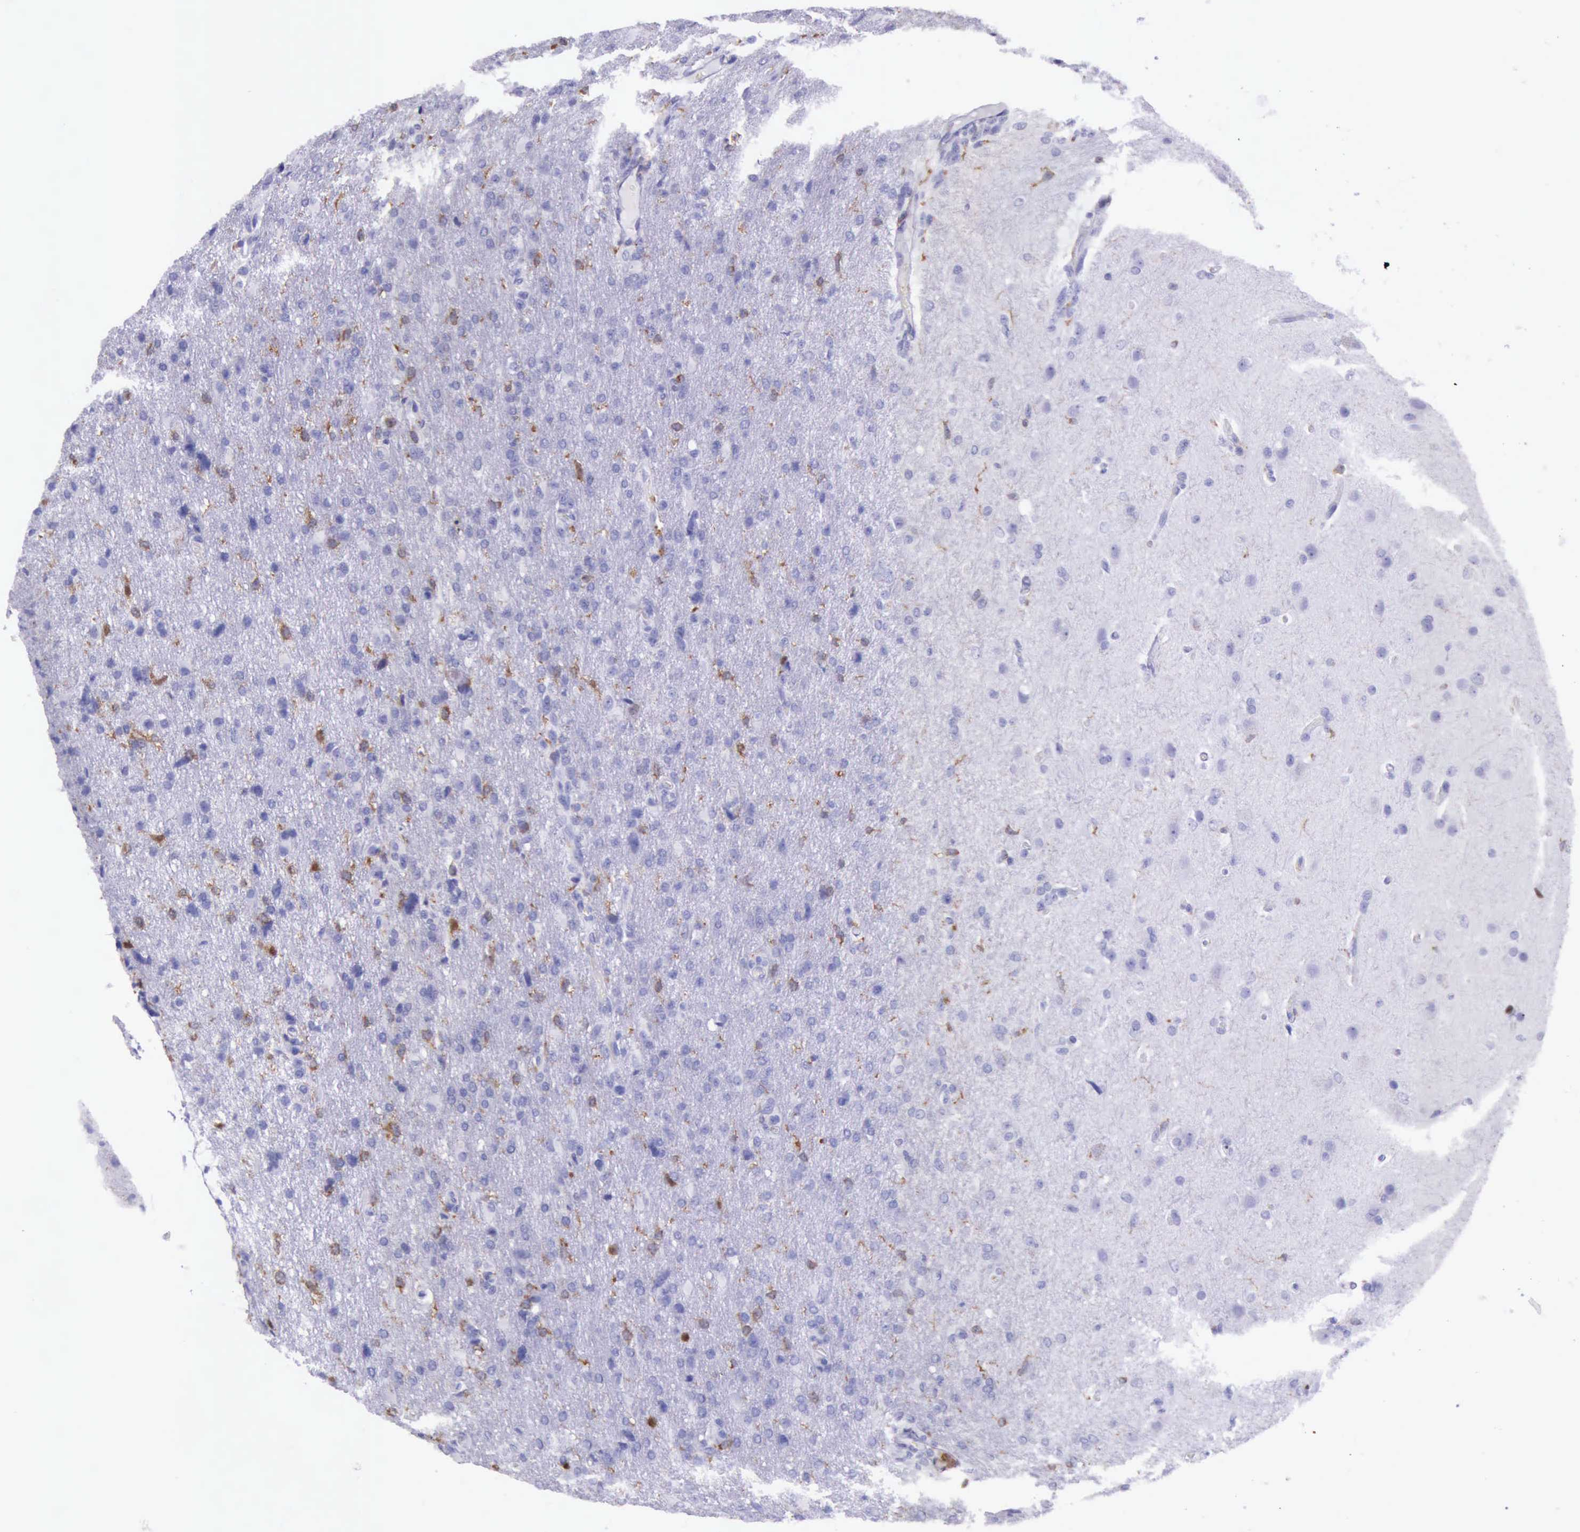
{"staining": {"intensity": "moderate", "quantity": "<25%", "location": "cytoplasmic/membranous"}, "tissue": "glioma", "cell_type": "Tumor cells", "image_type": "cancer", "snomed": [{"axis": "morphology", "description": "Glioma, malignant, High grade"}, {"axis": "topography", "description": "Brain"}], "caption": "Protein positivity by immunohistochemistry (IHC) exhibits moderate cytoplasmic/membranous expression in approximately <25% of tumor cells in malignant glioma (high-grade).", "gene": "BTK", "patient": {"sex": "male", "age": 68}}